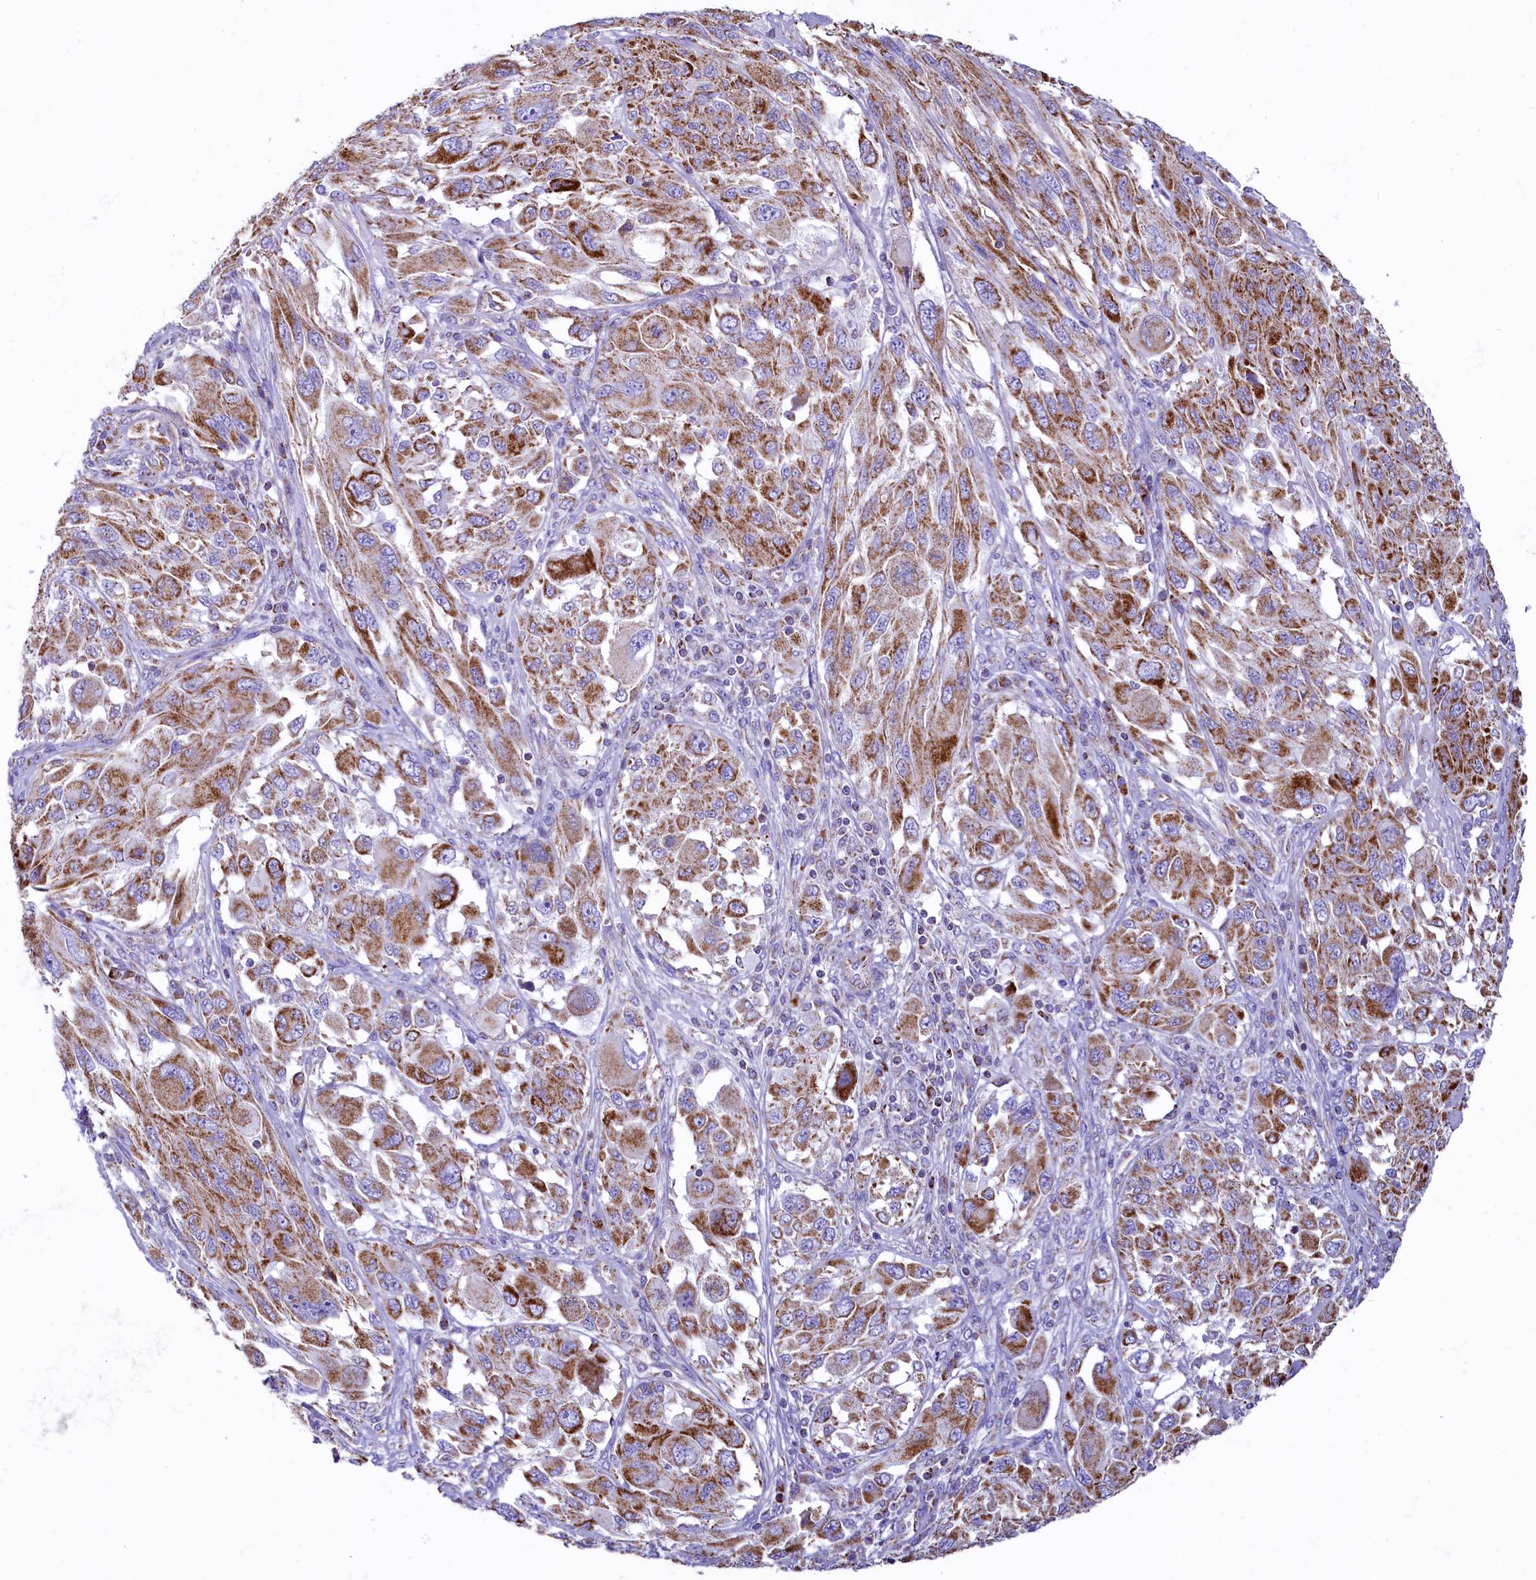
{"staining": {"intensity": "moderate", "quantity": ">75%", "location": "cytoplasmic/membranous"}, "tissue": "melanoma", "cell_type": "Tumor cells", "image_type": "cancer", "snomed": [{"axis": "morphology", "description": "Malignant melanoma, NOS"}, {"axis": "topography", "description": "Skin"}], "caption": "Protein staining reveals moderate cytoplasmic/membranous positivity in about >75% of tumor cells in melanoma.", "gene": "IDH3A", "patient": {"sex": "female", "age": 91}}